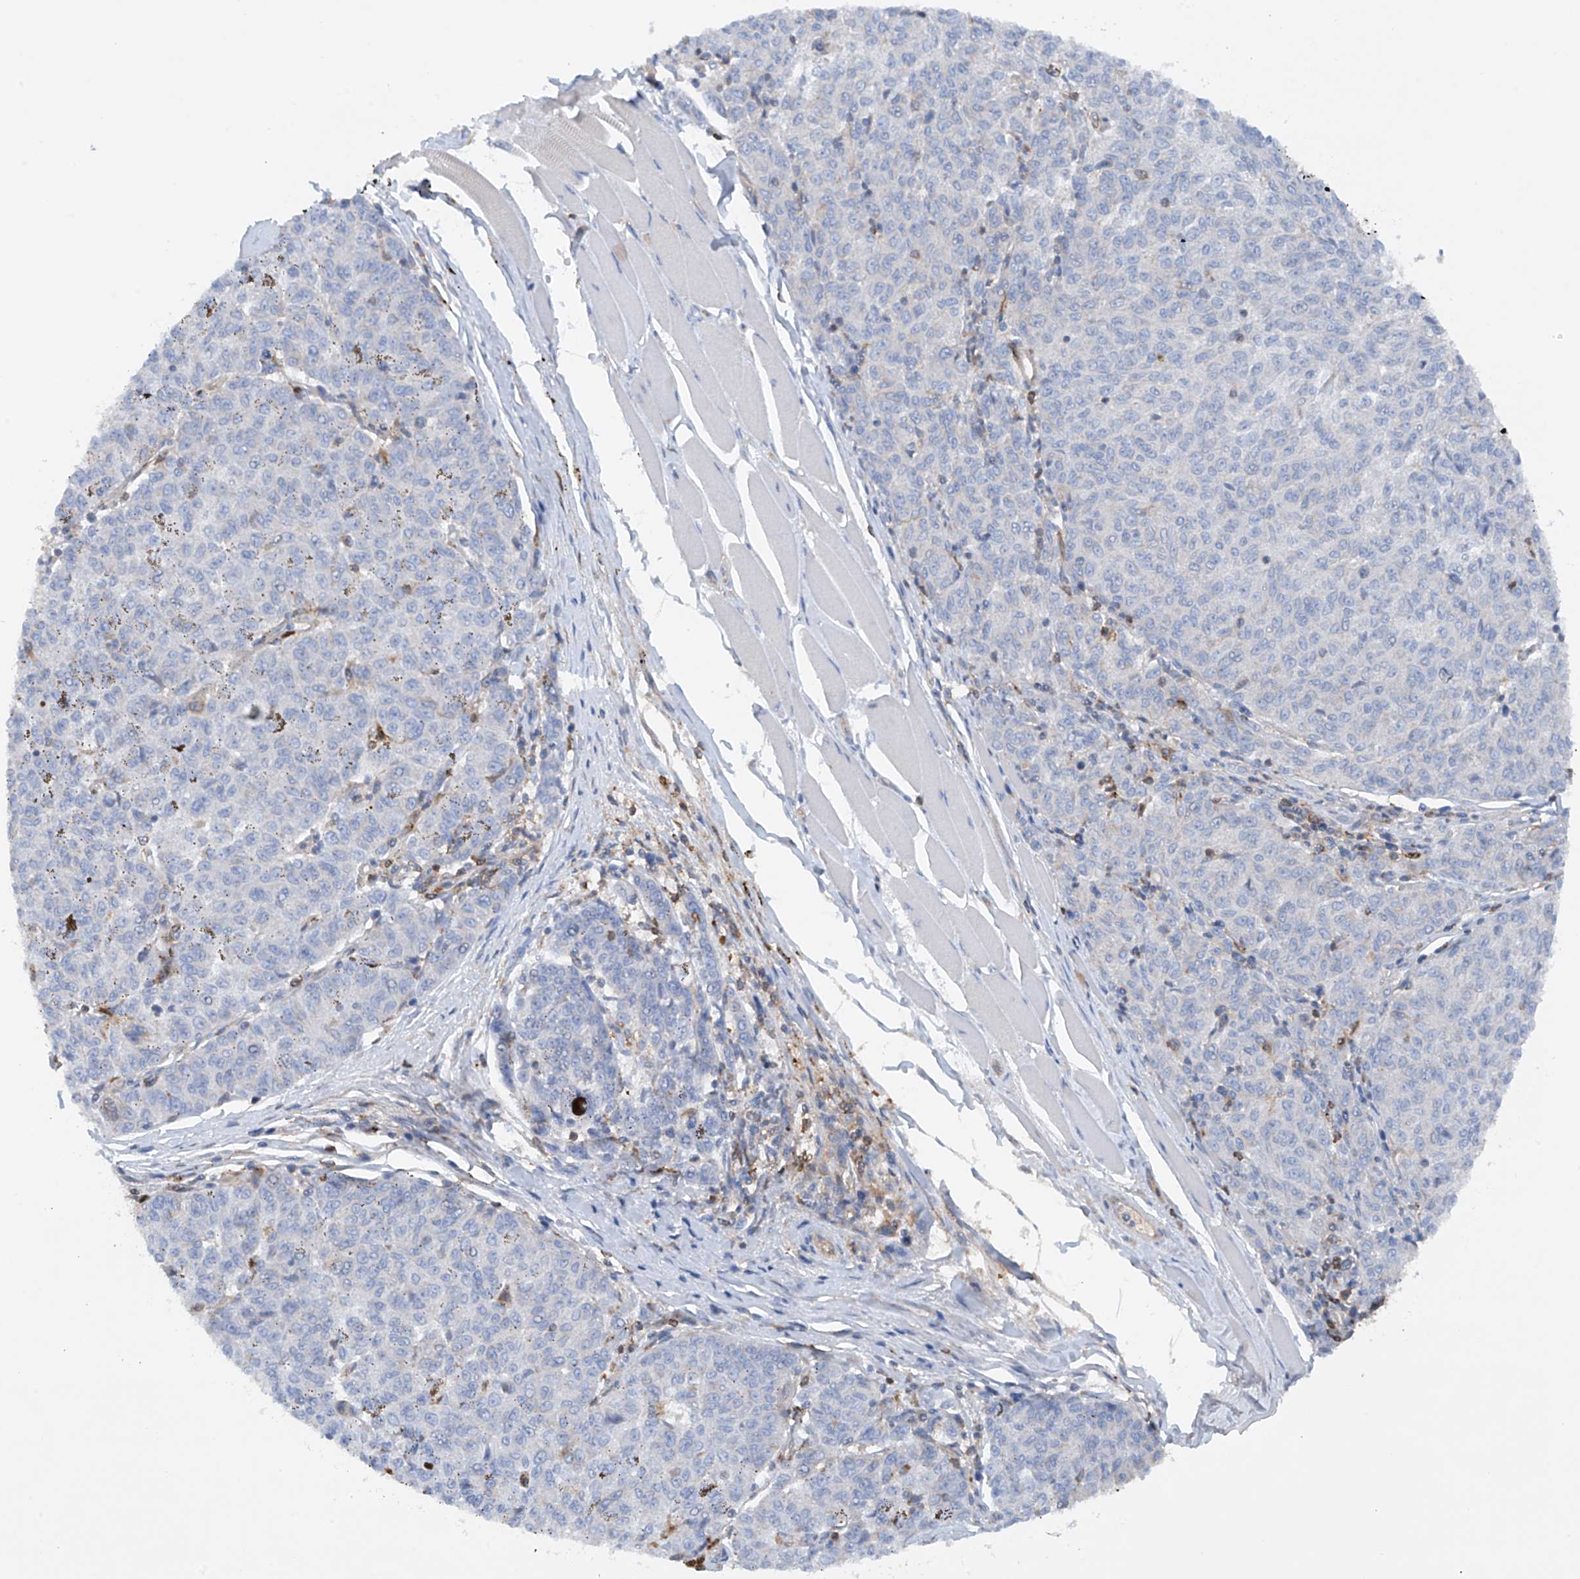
{"staining": {"intensity": "negative", "quantity": "none", "location": "none"}, "tissue": "melanoma", "cell_type": "Tumor cells", "image_type": "cancer", "snomed": [{"axis": "morphology", "description": "Malignant melanoma, NOS"}, {"axis": "topography", "description": "Skin"}], "caption": "This is an immunohistochemistry histopathology image of melanoma. There is no positivity in tumor cells.", "gene": "PHACTR2", "patient": {"sex": "female", "age": 72}}